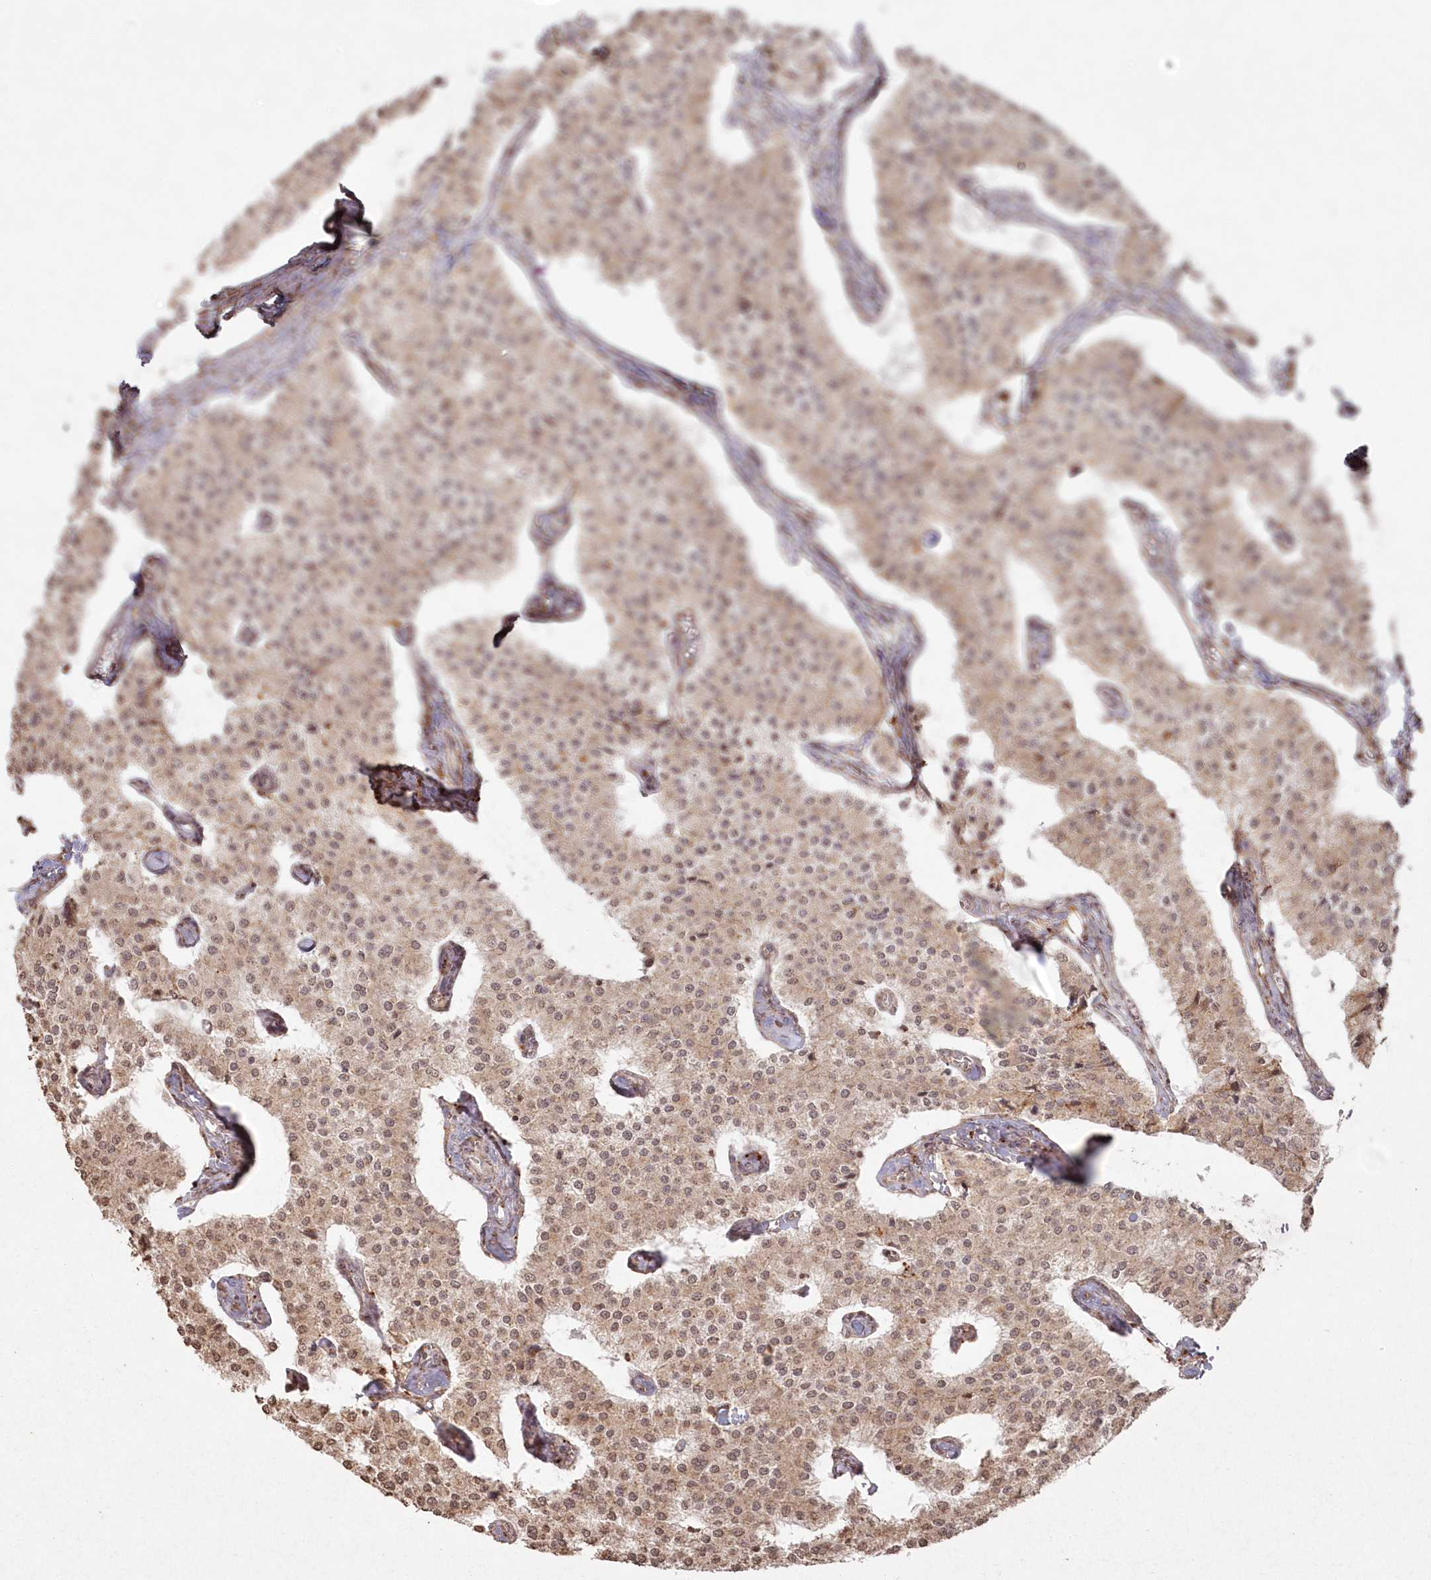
{"staining": {"intensity": "weak", "quantity": ">75%", "location": "cytoplasmic/membranous,nuclear"}, "tissue": "carcinoid", "cell_type": "Tumor cells", "image_type": "cancer", "snomed": [{"axis": "morphology", "description": "Carcinoid, malignant, NOS"}, {"axis": "topography", "description": "Colon"}], "caption": "High-magnification brightfield microscopy of carcinoid stained with DAB (3,3'-diaminobenzidine) (brown) and counterstained with hematoxylin (blue). tumor cells exhibit weak cytoplasmic/membranous and nuclear positivity is seen in approximately>75% of cells.", "gene": "ARSB", "patient": {"sex": "female", "age": 52}}